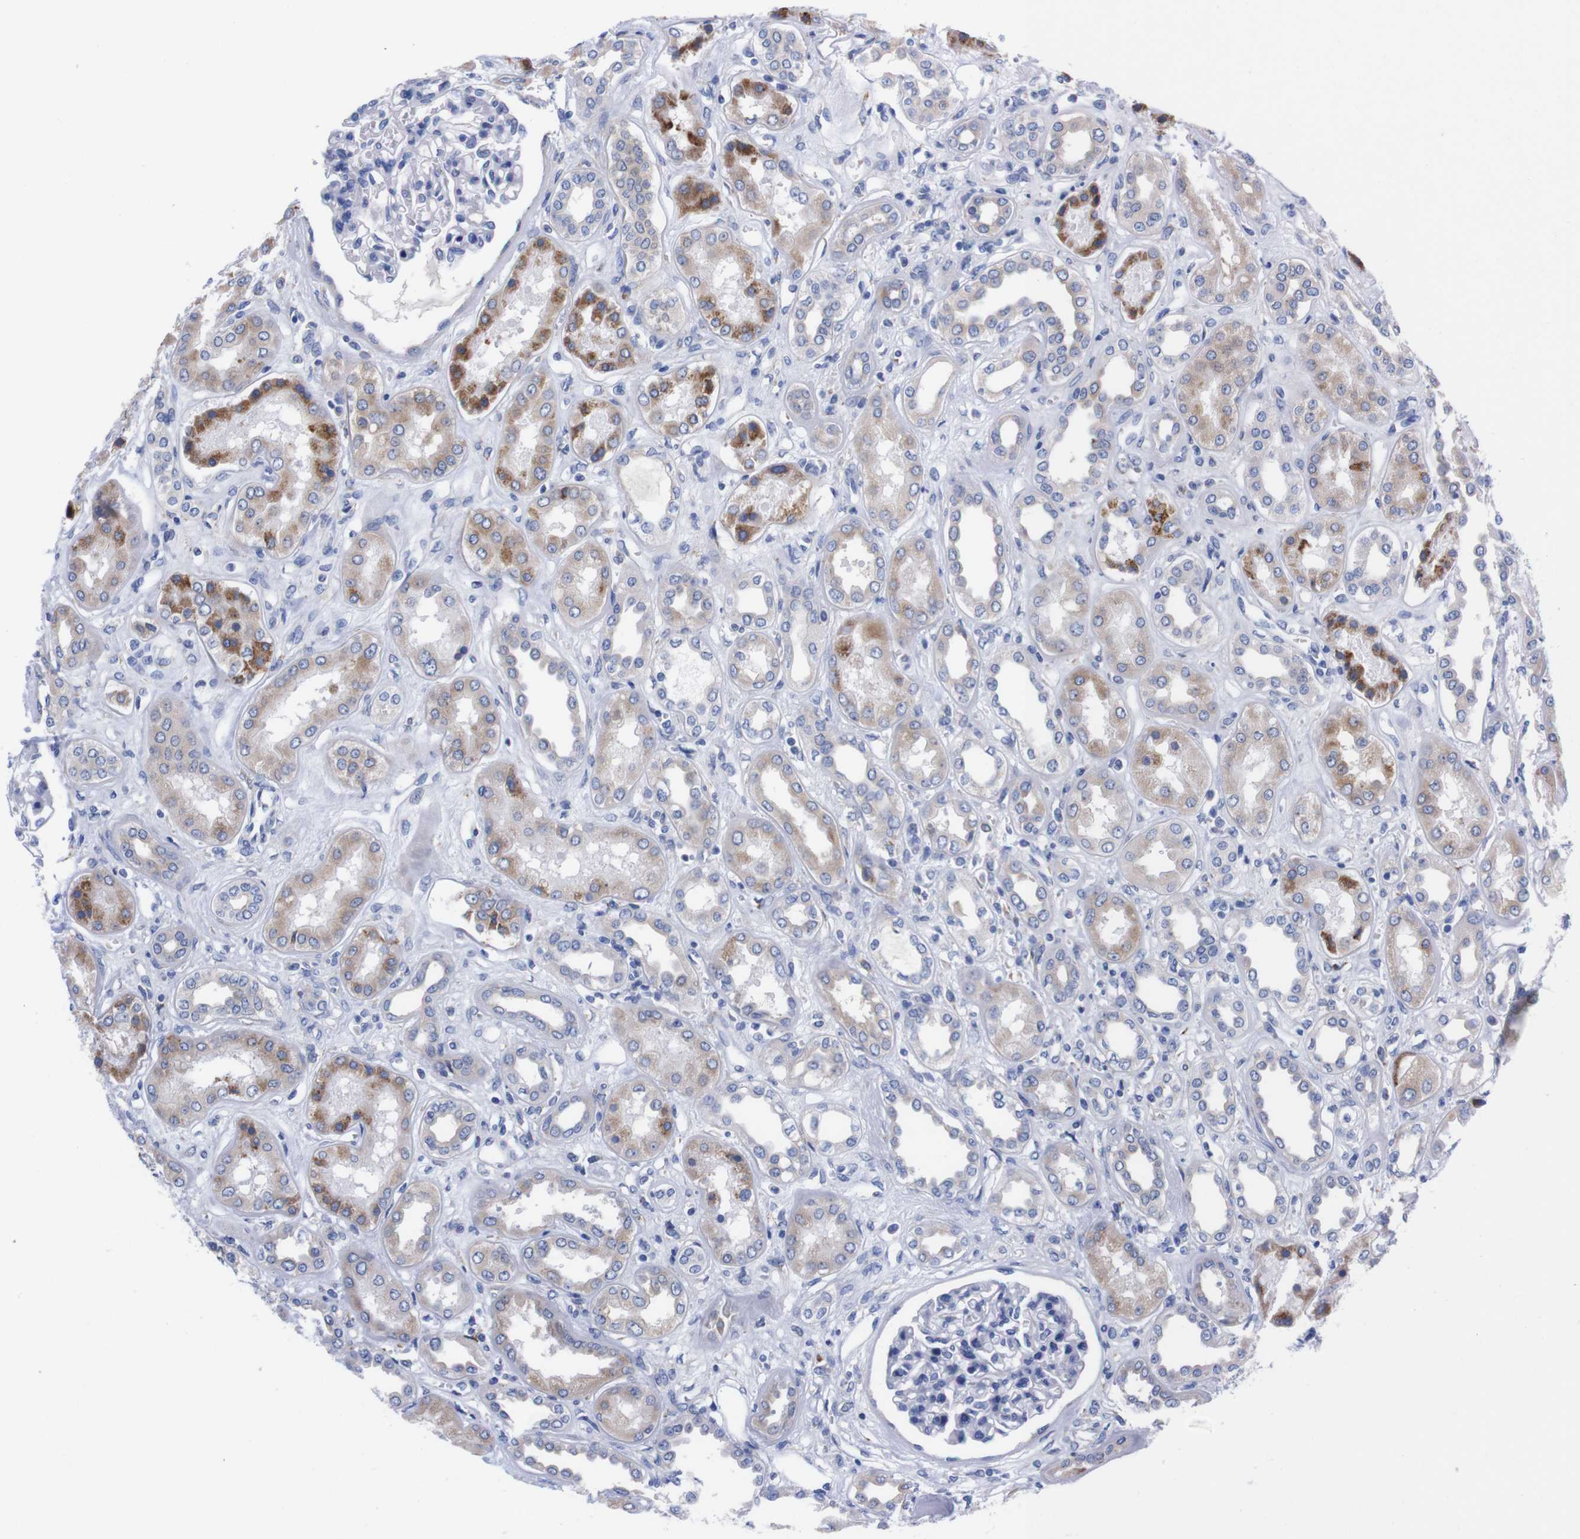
{"staining": {"intensity": "negative", "quantity": "none", "location": "none"}, "tissue": "kidney", "cell_type": "Cells in glomeruli", "image_type": "normal", "snomed": [{"axis": "morphology", "description": "Normal tissue, NOS"}, {"axis": "topography", "description": "Kidney"}], "caption": "Immunohistochemical staining of benign kidney reveals no significant expression in cells in glomeruli. The staining is performed using DAB (3,3'-diaminobenzidine) brown chromogen with nuclei counter-stained in using hematoxylin.", "gene": "NEBL", "patient": {"sex": "male", "age": 59}}